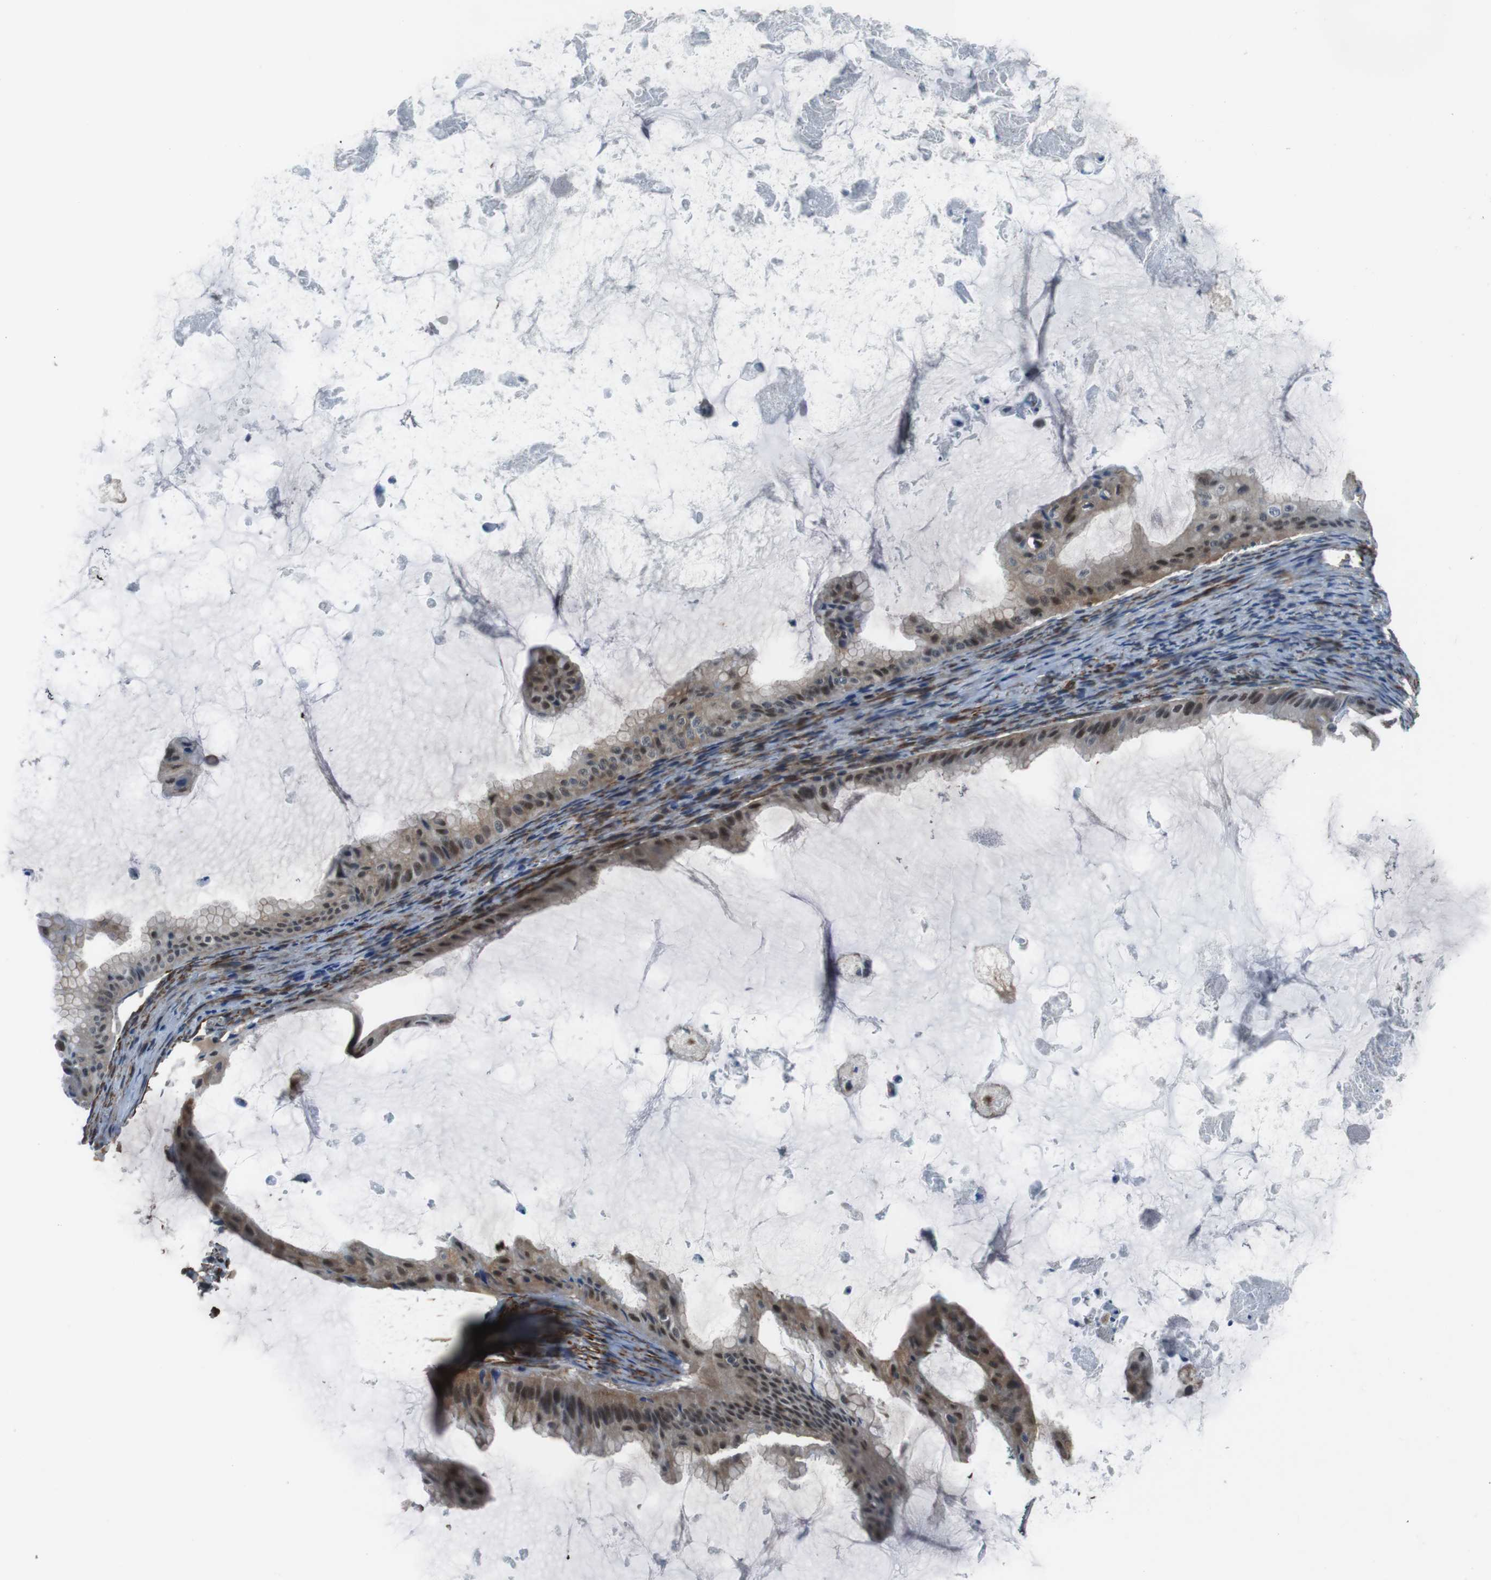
{"staining": {"intensity": "moderate", "quantity": "25%-75%", "location": "nuclear"}, "tissue": "ovarian cancer", "cell_type": "Tumor cells", "image_type": "cancer", "snomed": [{"axis": "morphology", "description": "Cystadenocarcinoma, mucinous, NOS"}, {"axis": "topography", "description": "Ovary"}], "caption": "Moderate nuclear expression for a protein is identified in about 25%-75% of tumor cells of mucinous cystadenocarcinoma (ovarian) using immunohistochemistry.", "gene": "LRRC49", "patient": {"sex": "female", "age": 61}}